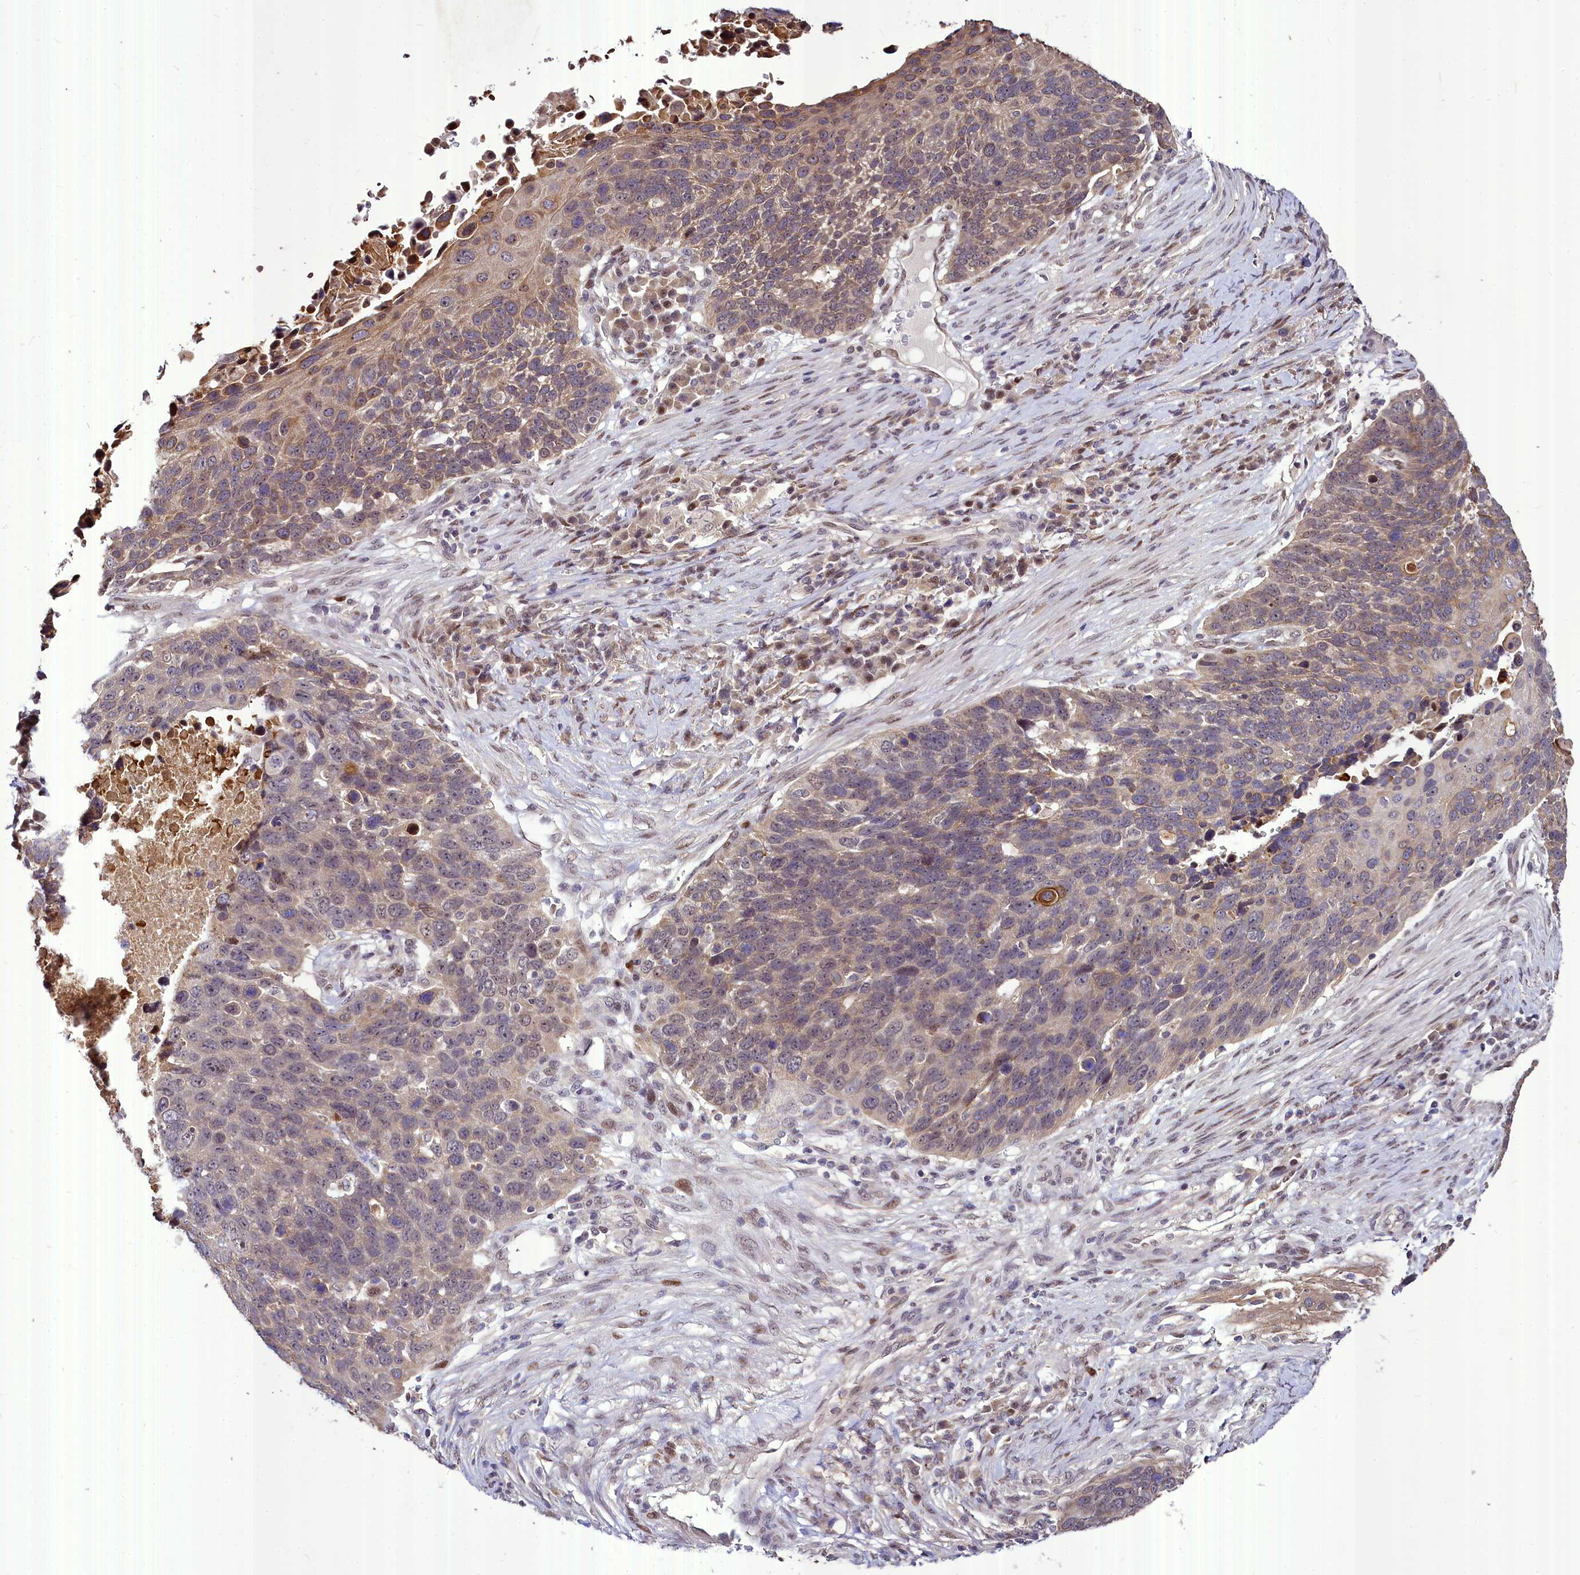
{"staining": {"intensity": "weak", "quantity": "25%-75%", "location": "cytoplasmic/membranous"}, "tissue": "lung cancer", "cell_type": "Tumor cells", "image_type": "cancer", "snomed": [{"axis": "morphology", "description": "Normal tissue, NOS"}, {"axis": "morphology", "description": "Squamous cell carcinoma, NOS"}, {"axis": "topography", "description": "Lymph node"}, {"axis": "topography", "description": "Lung"}], "caption": "Protein expression by IHC shows weak cytoplasmic/membranous positivity in approximately 25%-75% of tumor cells in lung squamous cell carcinoma.", "gene": "MAML2", "patient": {"sex": "male", "age": 66}}